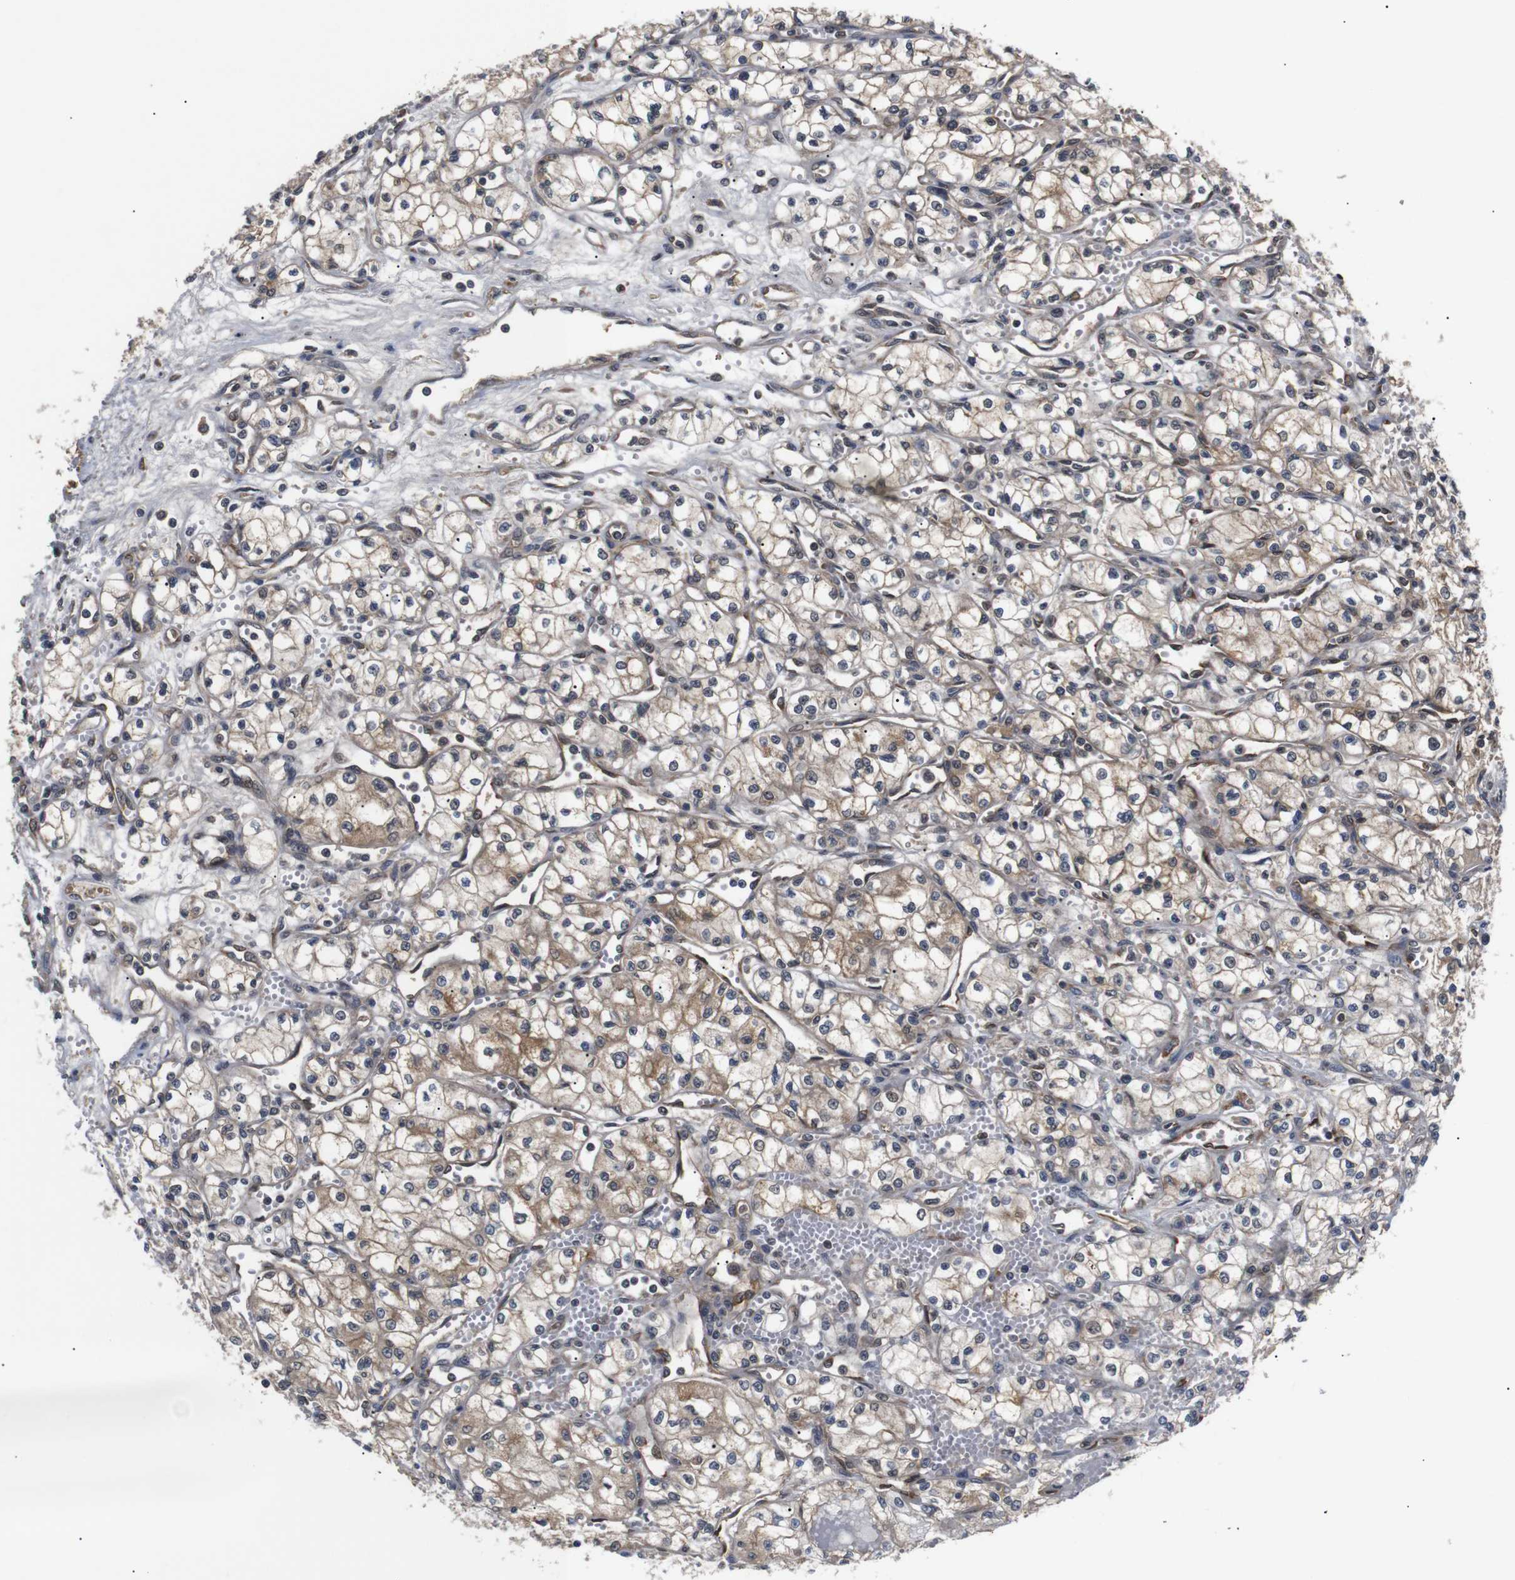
{"staining": {"intensity": "weak", "quantity": ">75%", "location": "cytoplasmic/membranous"}, "tissue": "renal cancer", "cell_type": "Tumor cells", "image_type": "cancer", "snomed": [{"axis": "morphology", "description": "Normal tissue, NOS"}, {"axis": "morphology", "description": "Adenocarcinoma, NOS"}, {"axis": "topography", "description": "Kidney"}], "caption": "Weak cytoplasmic/membranous positivity for a protein is seen in about >75% of tumor cells of adenocarcinoma (renal) using immunohistochemistry (IHC).", "gene": "RIPK1", "patient": {"sex": "male", "age": 59}}